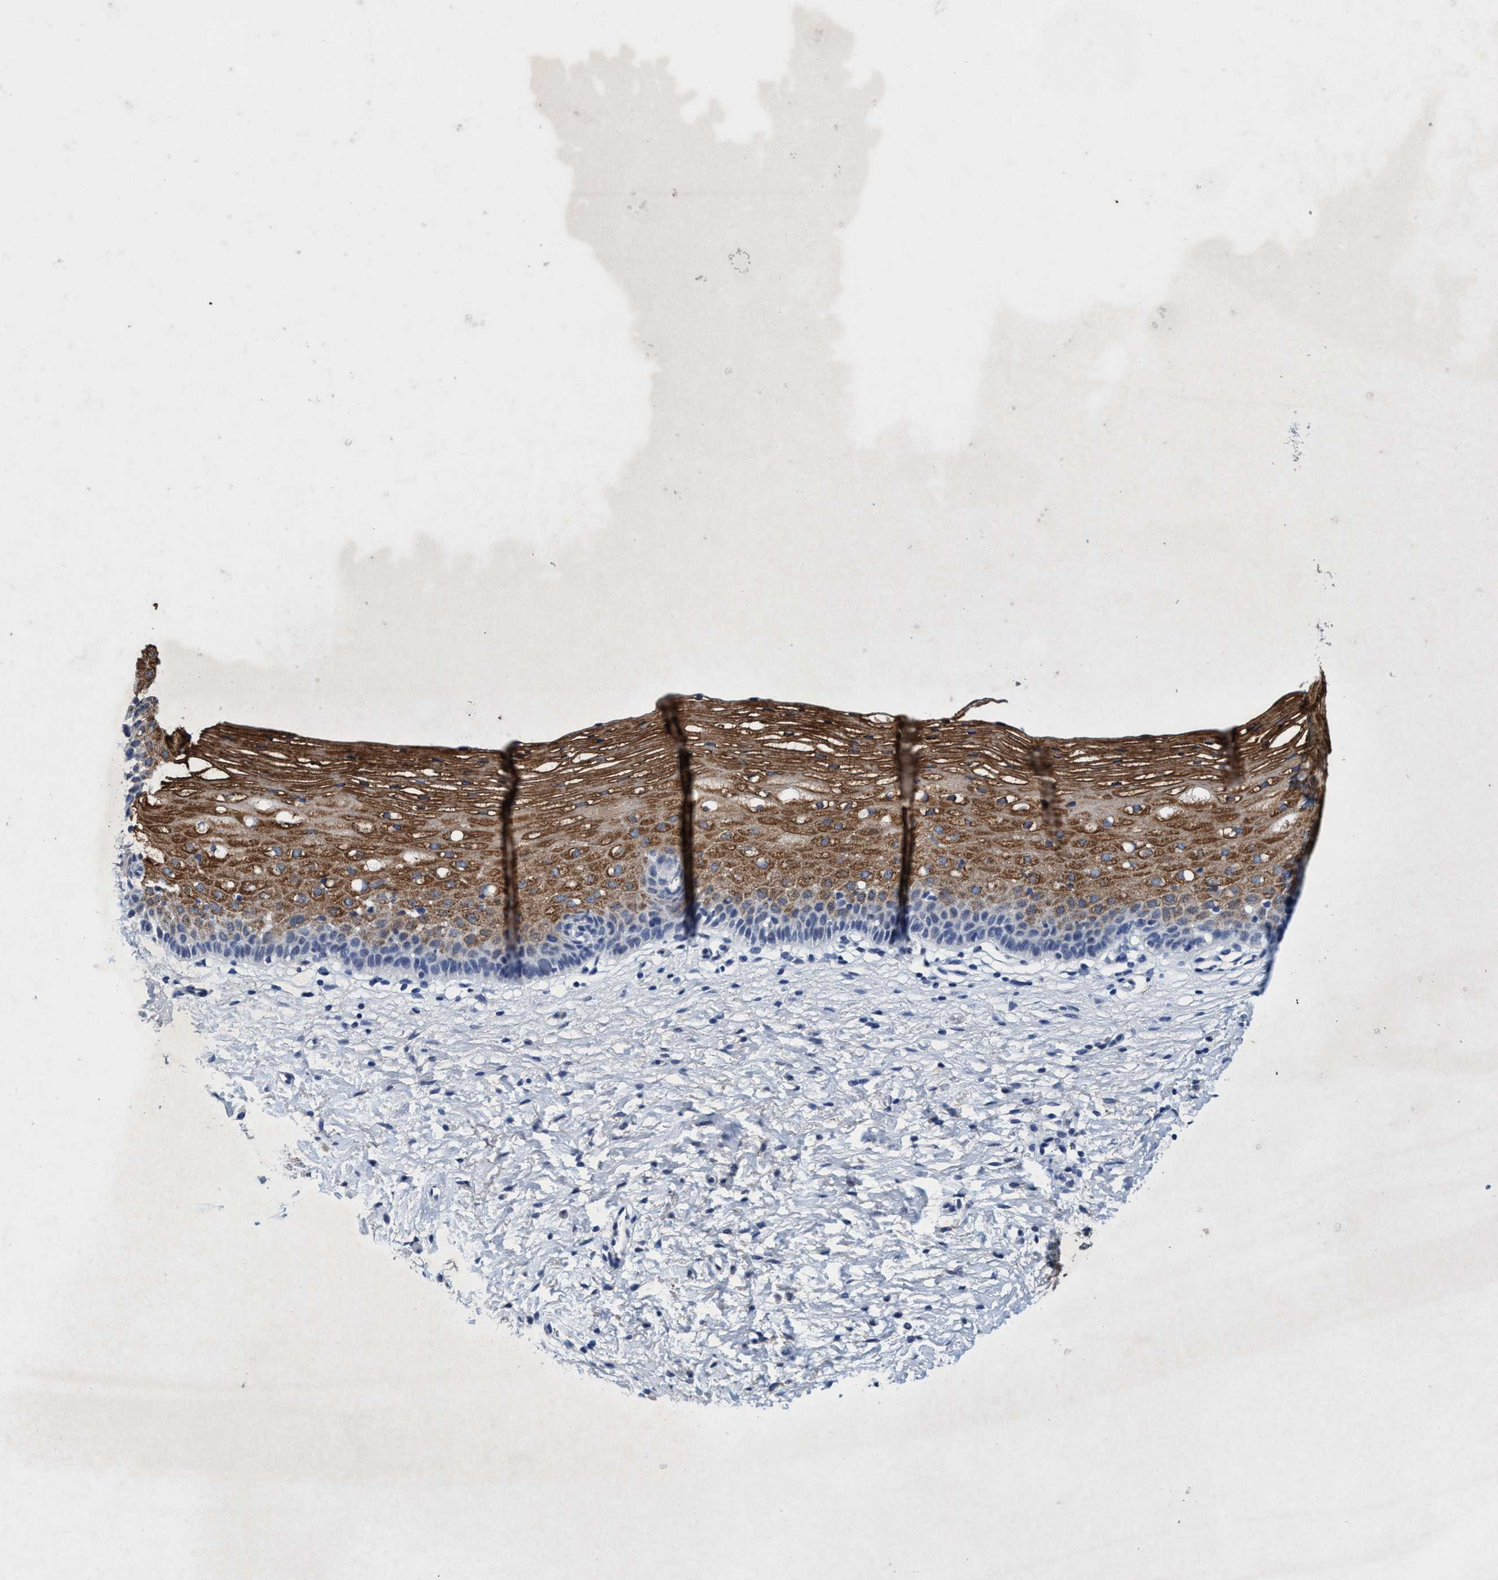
{"staining": {"intensity": "weak", "quantity": "<25%", "location": "cytoplasmic/membranous"}, "tissue": "cervix", "cell_type": "Glandular cells", "image_type": "normal", "snomed": [{"axis": "morphology", "description": "Normal tissue, NOS"}, {"axis": "topography", "description": "Cervix"}], "caption": "Immunohistochemistry histopathology image of normal cervix: cervix stained with DAB demonstrates no significant protein expression in glandular cells.", "gene": "GRB14", "patient": {"sex": "female", "age": 72}}